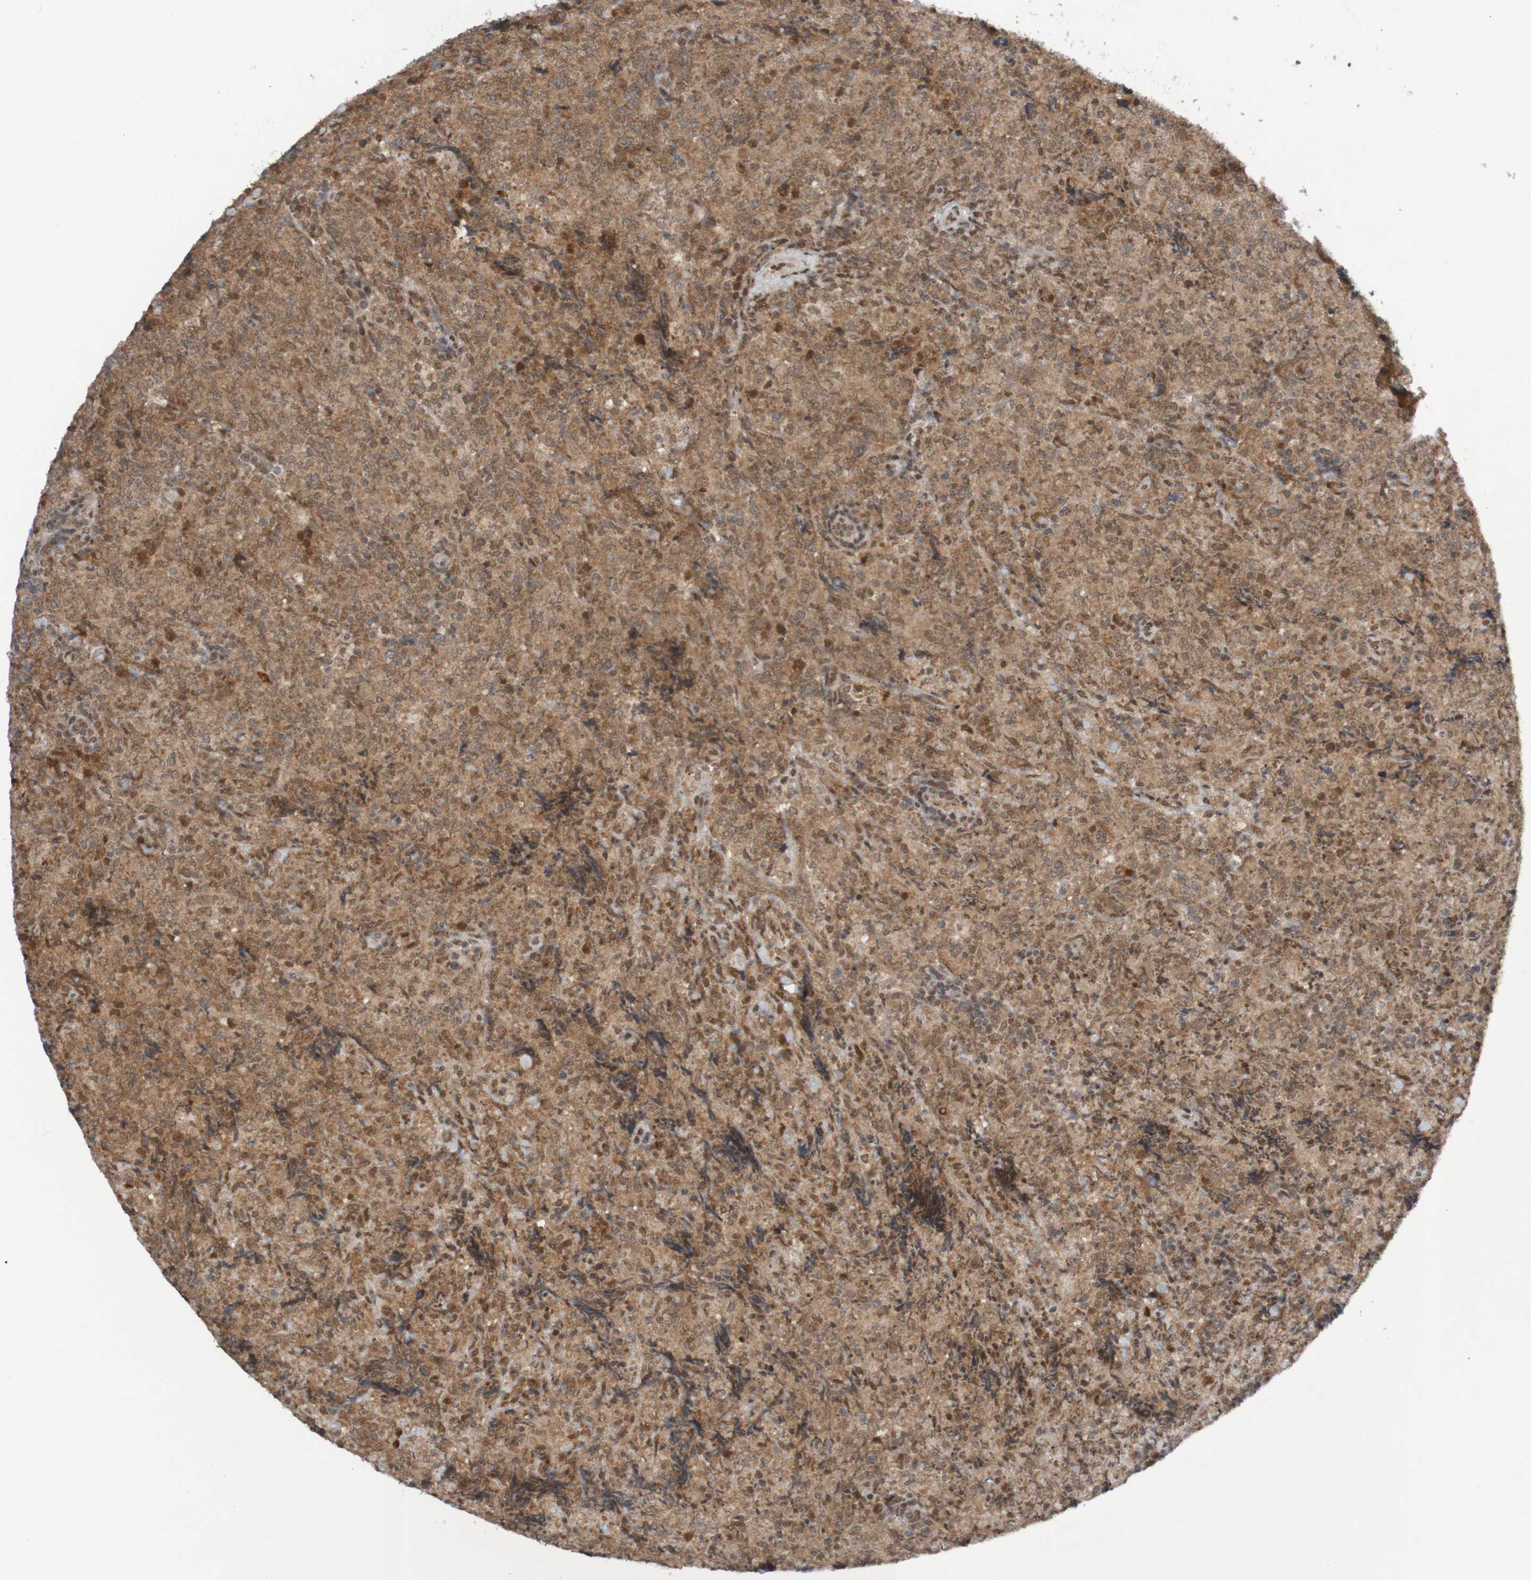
{"staining": {"intensity": "weak", "quantity": ">75%", "location": "cytoplasmic/membranous,nuclear"}, "tissue": "lymphoma", "cell_type": "Tumor cells", "image_type": "cancer", "snomed": [{"axis": "morphology", "description": "Malignant lymphoma, non-Hodgkin's type, High grade"}, {"axis": "topography", "description": "Tonsil"}], "caption": "DAB (3,3'-diaminobenzidine) immunohistochemical staining of malignant lymphoma, non-Hodgkin's type (high-grade) displays weak cytoplasmic/membranous and nuclear protein positivity in approximately >75% of tumor cells.", "gene": "ITLN1", "patient": {"sex": "female", "age": 36}}